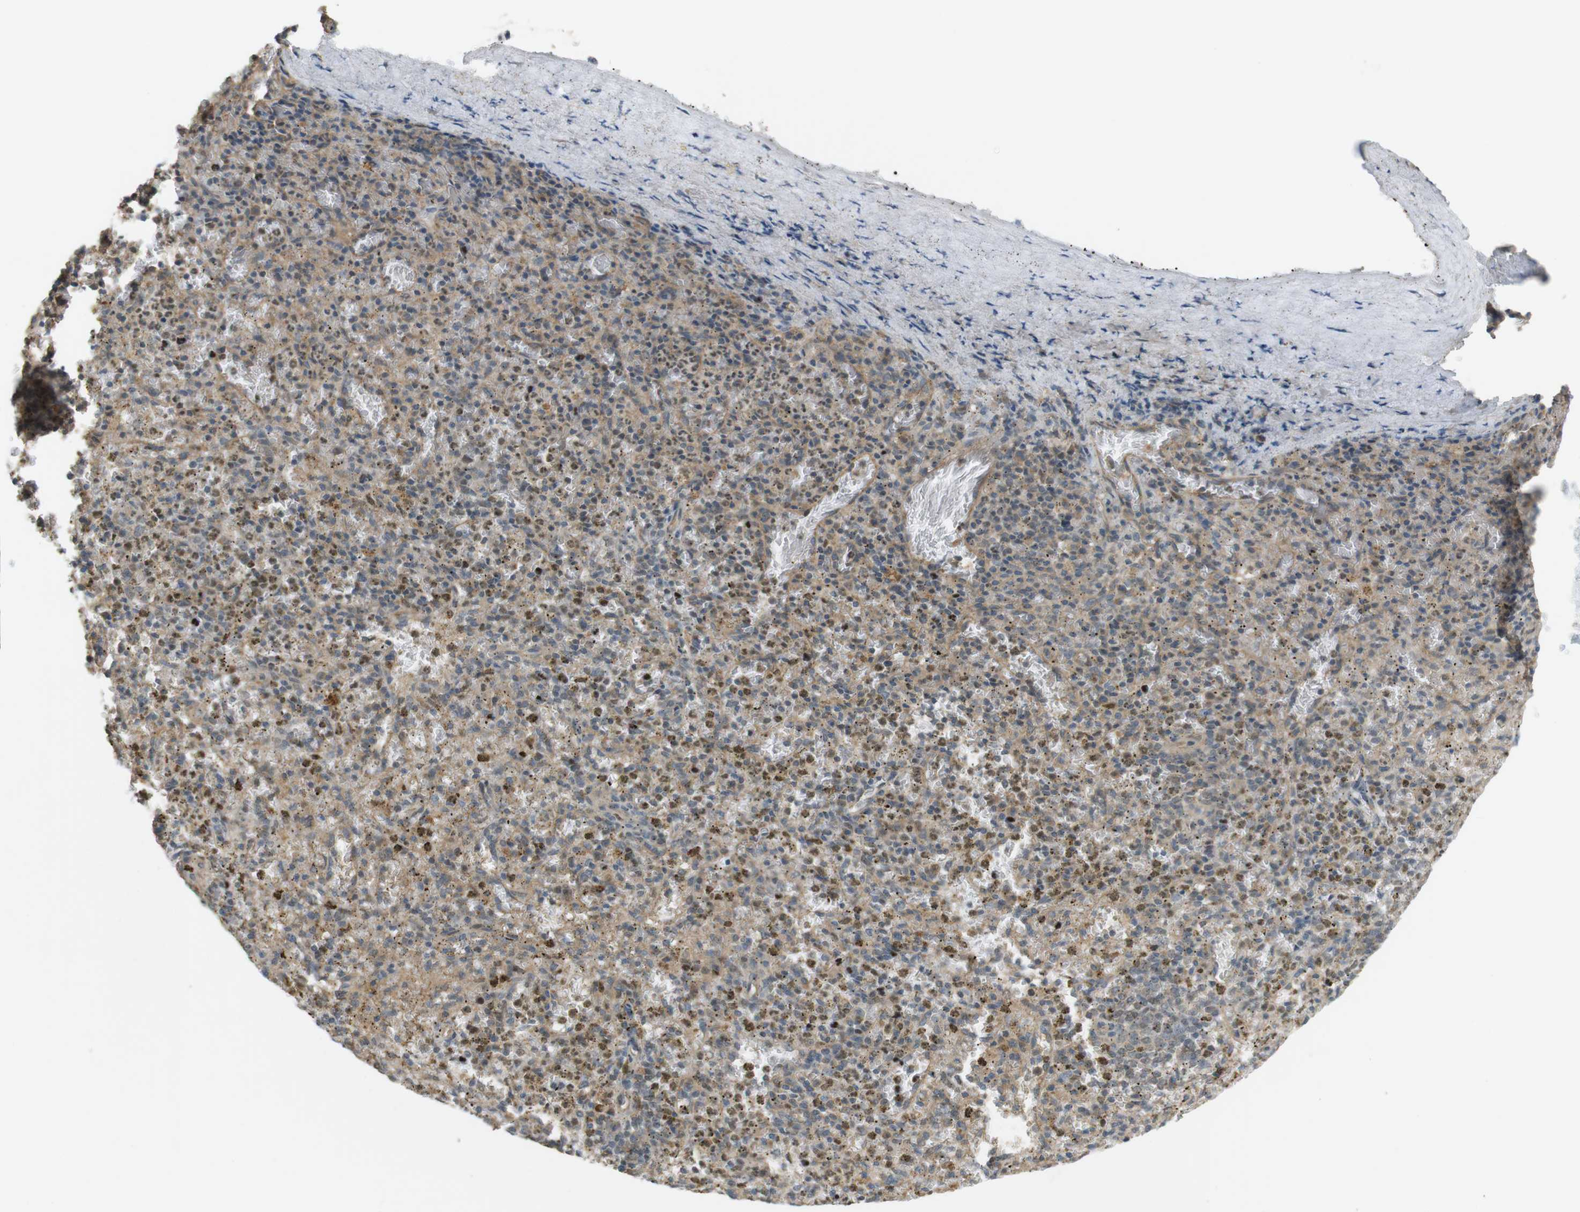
{"staining": {"intensity": "weak", "quantity": "25%-75%", "location": "cytoplasmic/membranous"}, "tissue": "spleen", "cell_type": "Cells in red pulp", "image_type": "normal", "snomed": [{"axis": "morphology", "description": "Normal tissue, NOS"}, {"axis": "topography", "description": "Spleen"}], "caption": "Immunohistochemistry of normal human spleen reveals low levels of weak cytoplasmic/membranous staining in about 25%-75% of cells in red pulp. The staining was performed using DAB (3,3'-diaminobenzidine) to visualize the protein expression in brown, while the nuclei were stained in blue with hematoxylin (Magnification: 20x).", "gene": "ZDHHC20", "patient": {"sex": "male", "age": 72}}